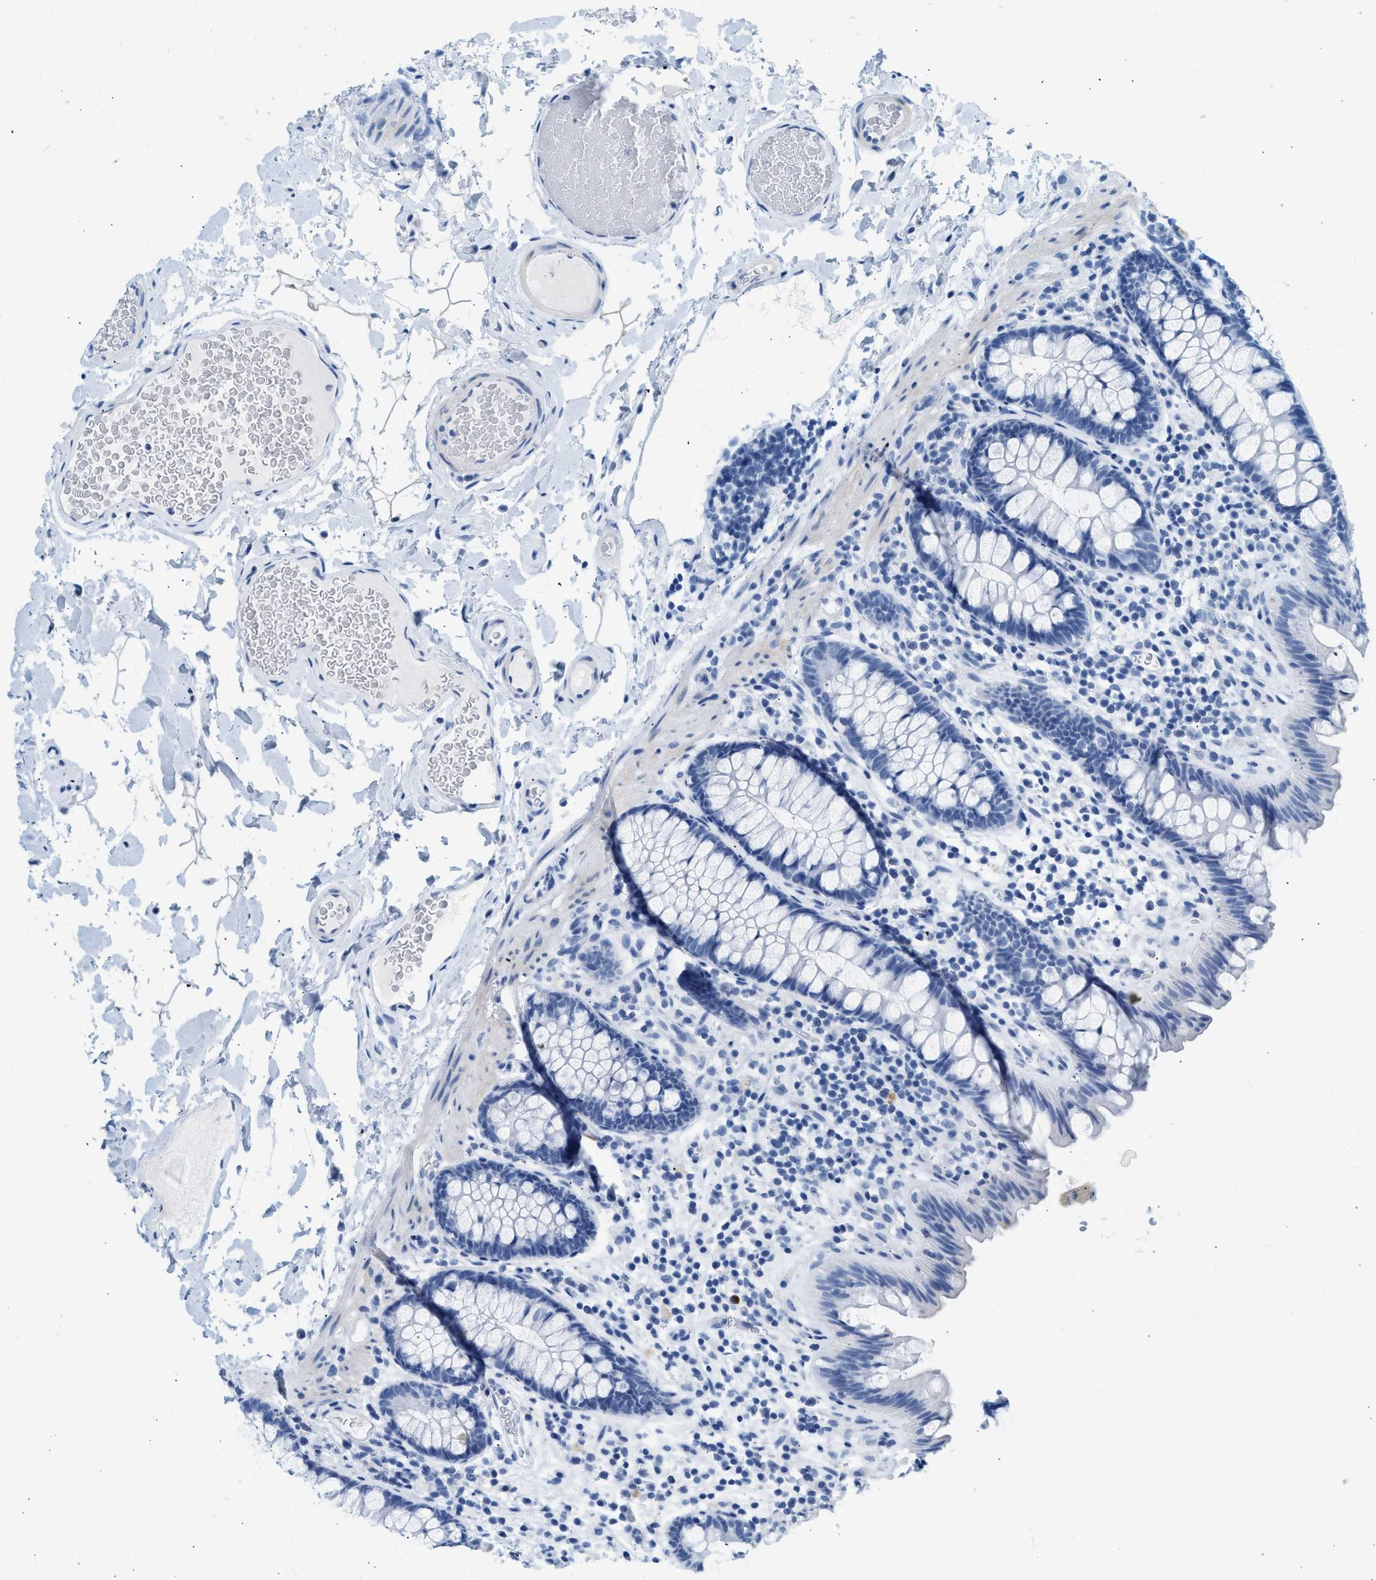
{"staining": {"intensity": "negative", "quantity": "none", "location": "none"}, "tissue": "colon", "cell_type": "Endothelial cells", "image_type": "normal", "snomed": [{"axis": "morphology", "description": "Normal tissue, NOS"}, {"axis": "topography", "description": "Colon"}], "caption": "This is an immunohistochemistry micrograph of benign colon. There is no expression in endothelial cells.", "gene": "HHATL", "patient": {"sex": "female", "age": 80}}